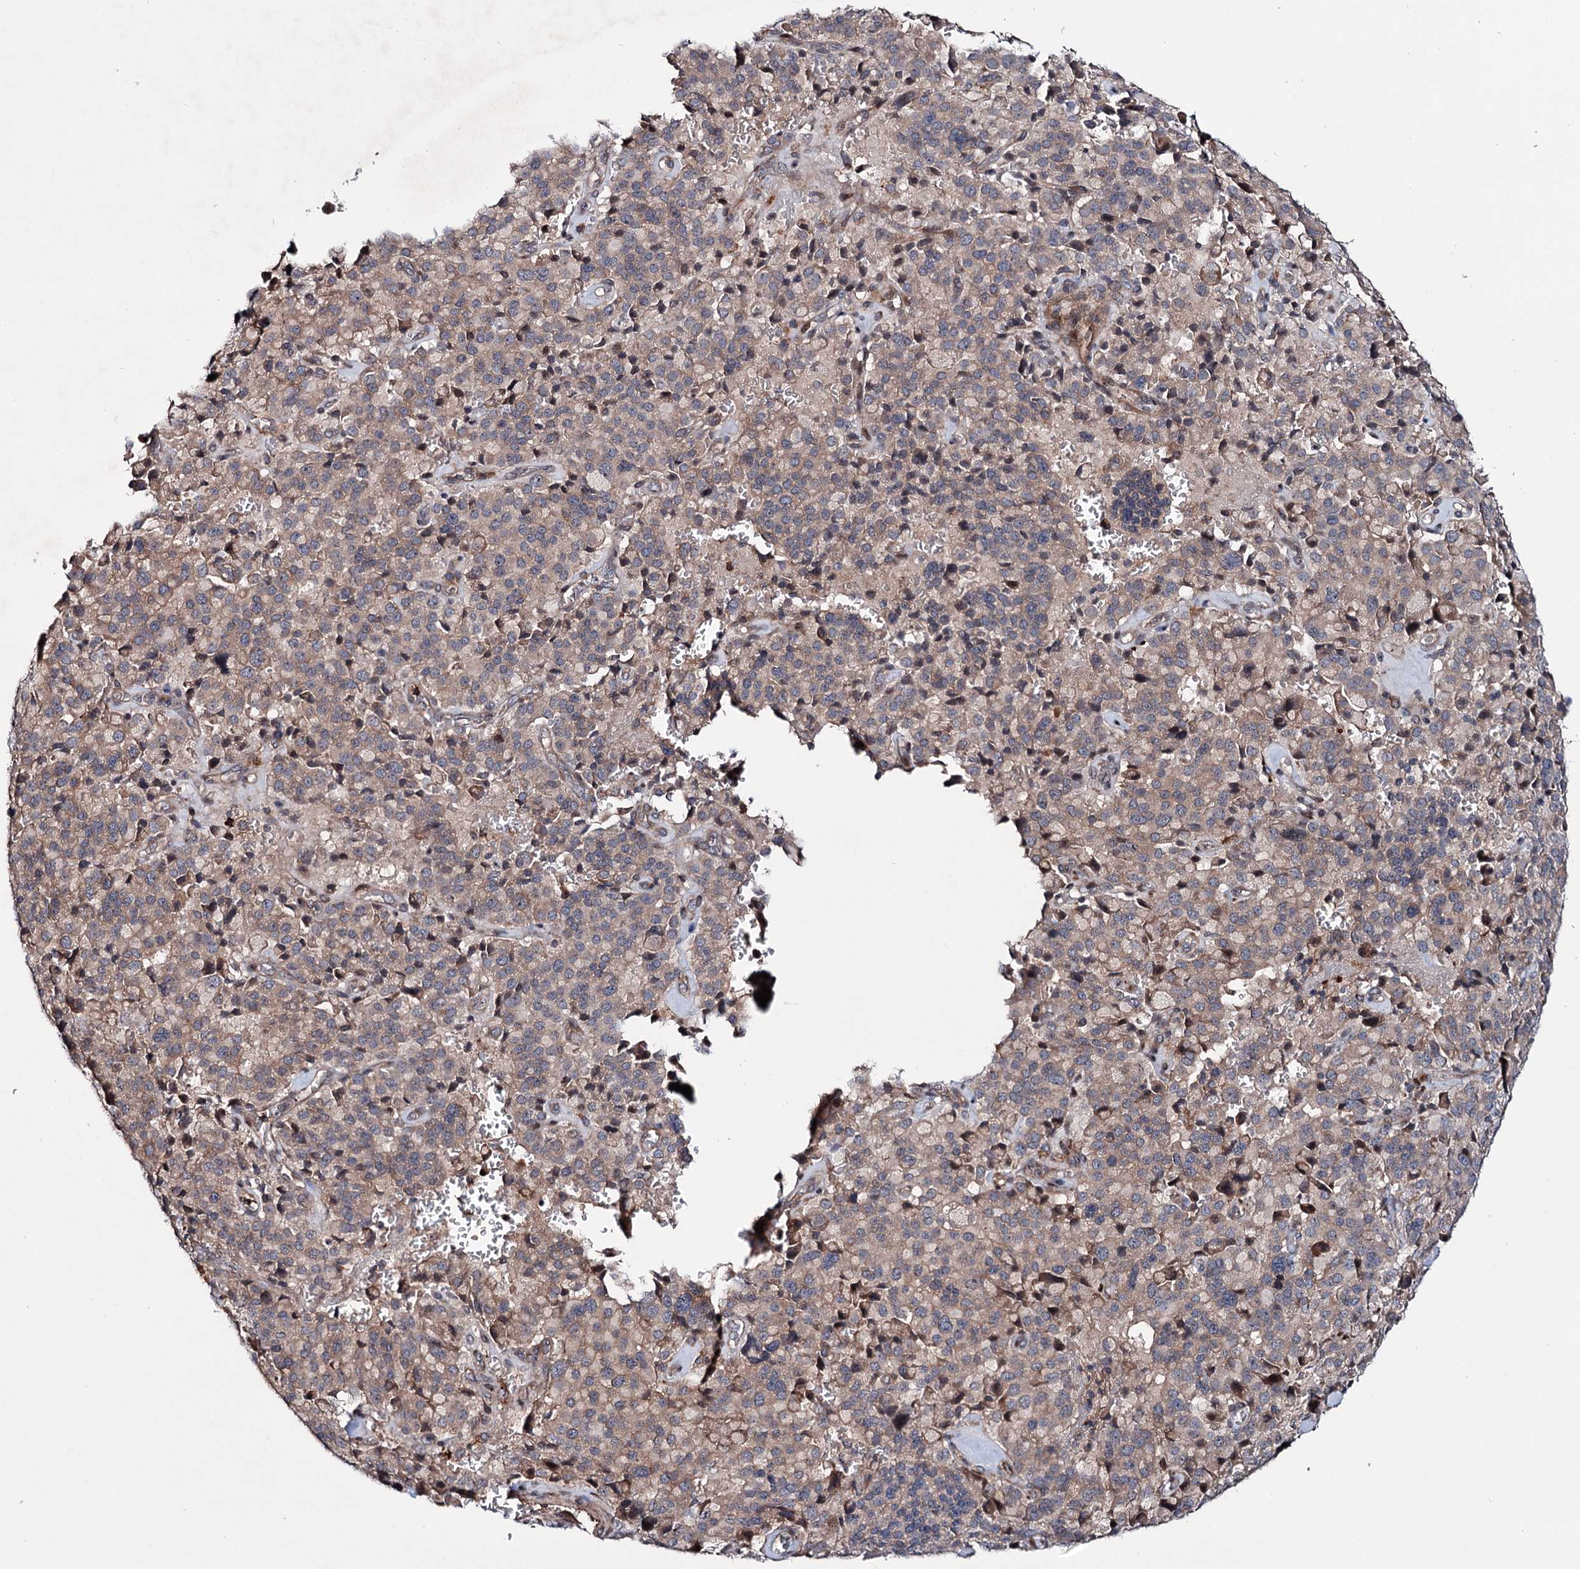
{"staining": {"intensity": "moderate", "quantity": ">75%", "location": "cytoplasmic/membranous"}, "tissue": "pancreatic cancer", "cell_type": "Tumor cells", "image_type": "cancer", "snomed": [{"axis": "morphology", "description": "Adenocarcinoma, NOS"}, {"axis": "topography", "description": "Pancreas"}], "caption": "A medium amount of moderate cytoplasmic/membranous positivity is seen in approximately >75% of tumor cells in pancreatic adenocarcinoma tissue. Immunohistochemistry (ihc) stains the protein in brown and the nuclei are stained blue.", "gene": "PTDSS2", "patient": {"sex": "male", "age": 65}}